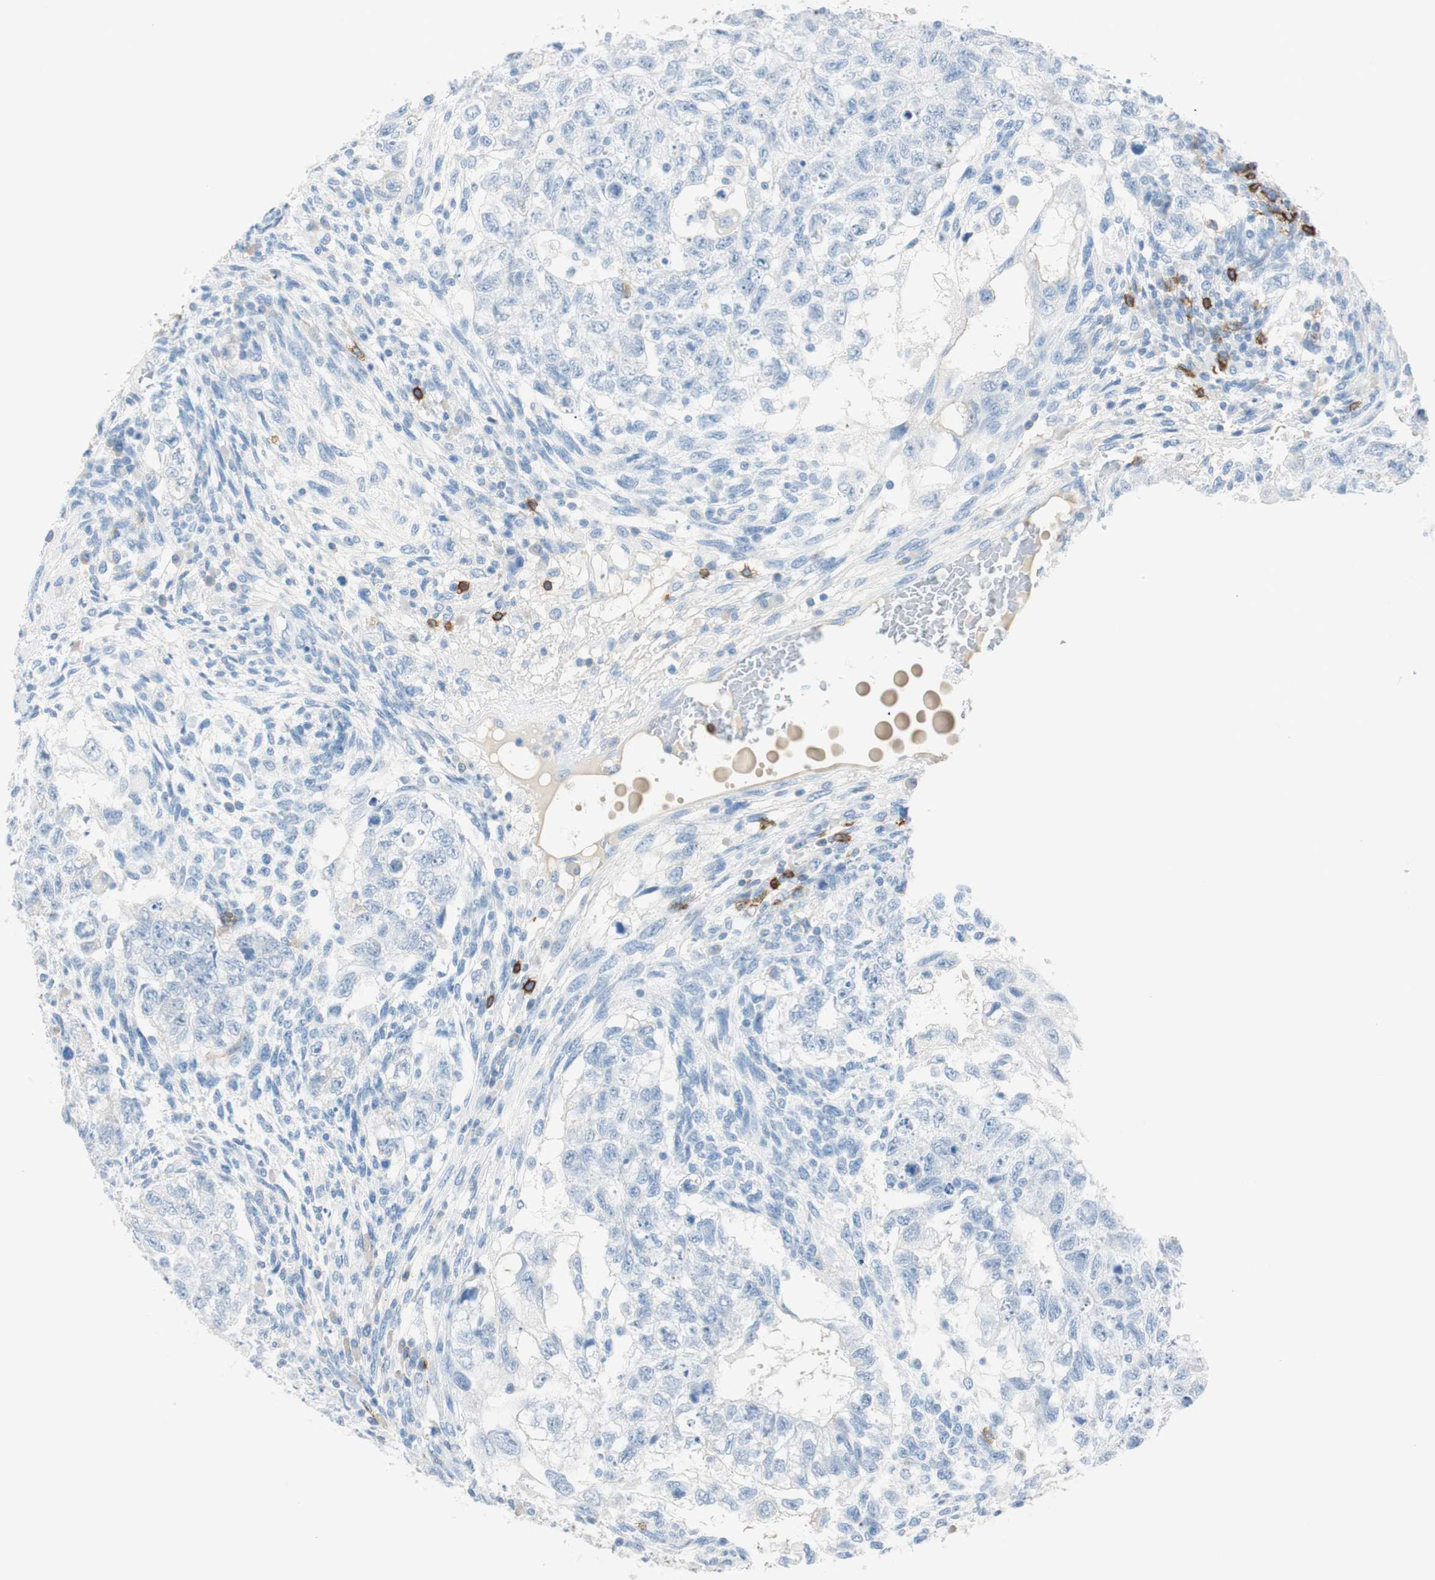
{"staining": {"intensity": "negative", "quantity": "none", "location": "none"}, "tissue": "testis cancer", "cell_type": "Tumor cells", "image_type": "cancer", "snomed": [{"axis": "morphology", "description": "Normal tissue, NOS"}, {"axis": "morphology", "description": "Carcinoma, Embryonal, NOS"}, {"axis": "topography", "description": "Testis"}], "caption": "Human testis cancer stained for a protein using immunohistochemistry exhibits no expression in tumor cells.", "gene": "TNFRSF13C", "patient": {"sex": "male", "age": 36}}